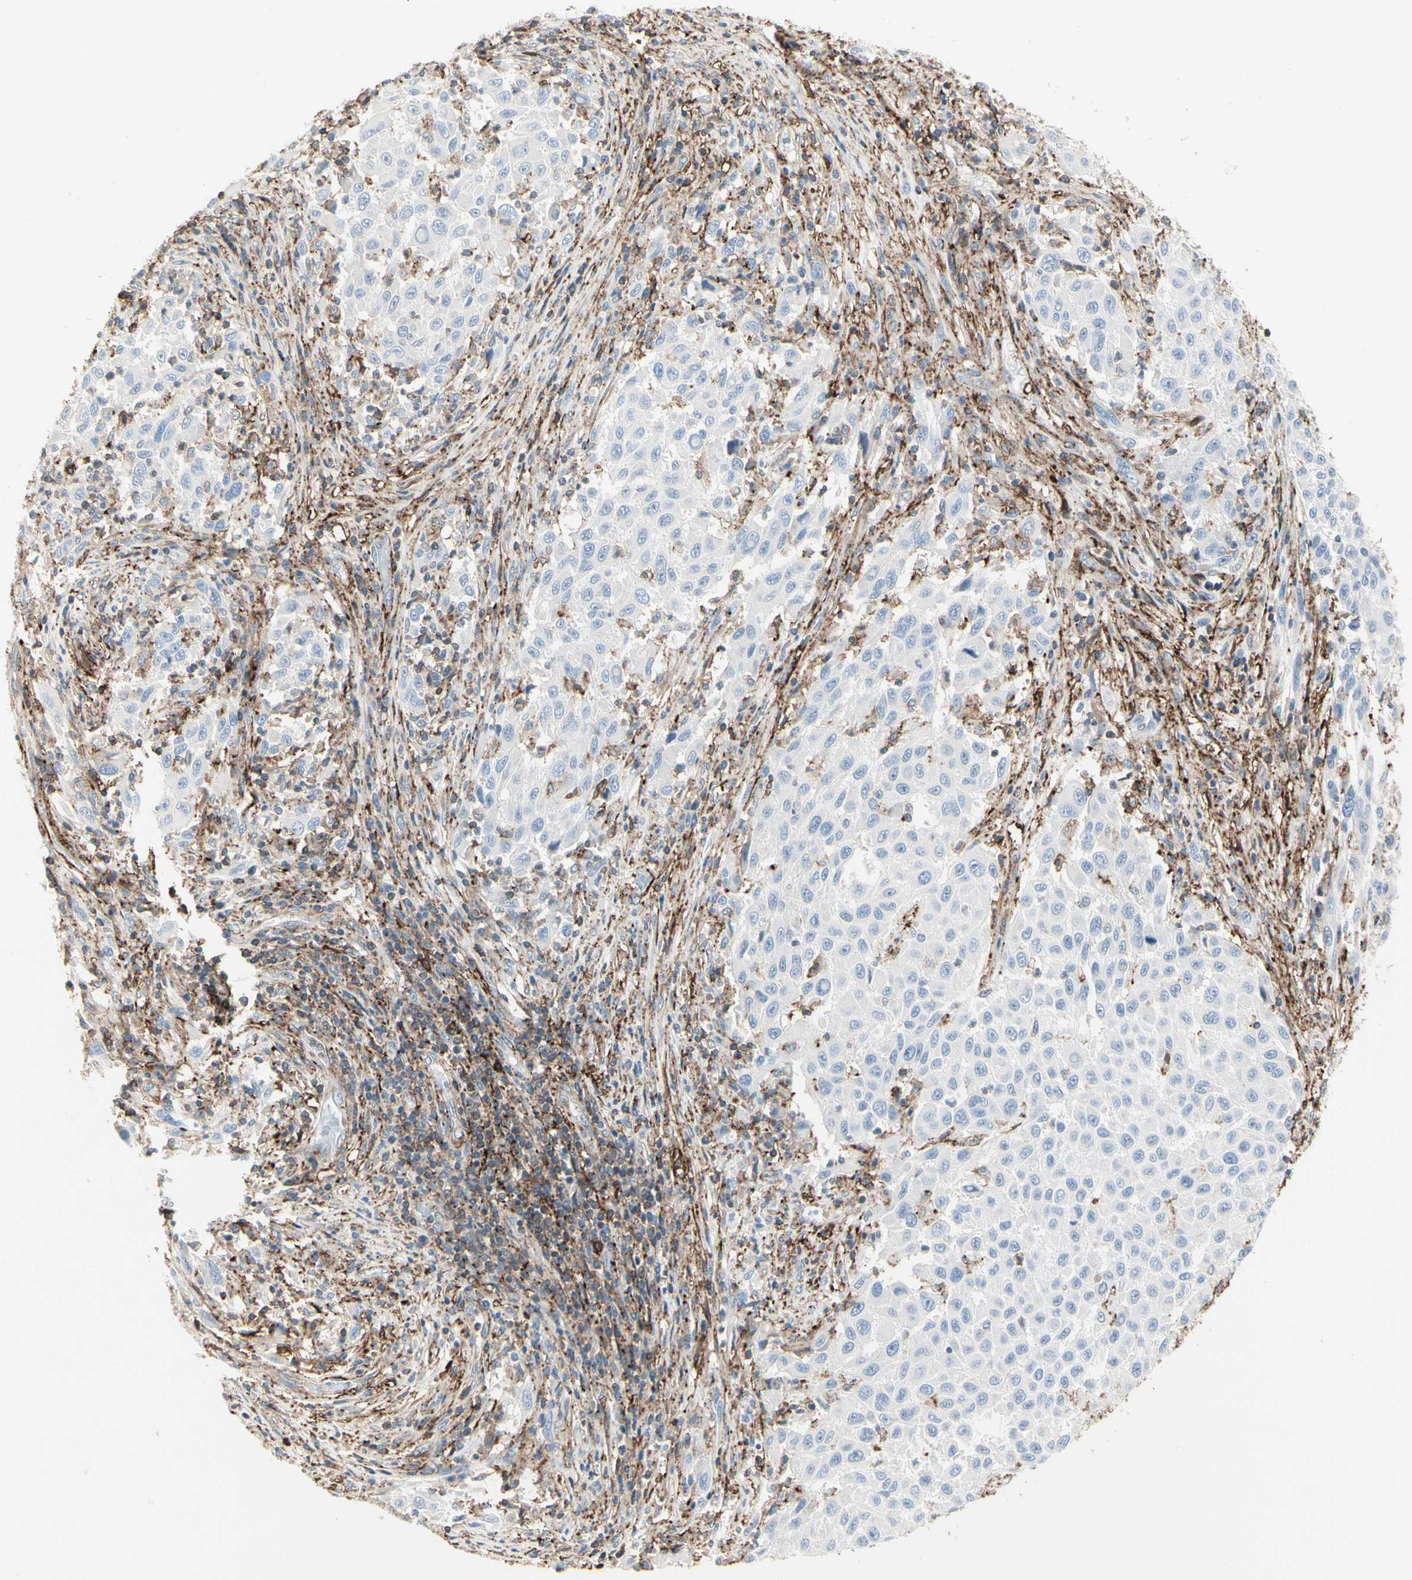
{"staining": {"intensity": "negative", "quantity": "none", "location": "none"}, "tissue": "melanoma", "cell_type": "Tumor cells", "image_type": "cancer", "snomed": [{"axis": "morphology", "description": "Malignant melanoma, Metastatic site"}, {"axis": "topography", "description": "Lymph node"}], "caption": "DAB (3,3'-diaminobenzidine) immunohistochemical staining of human malignant melanoma (metastatic site) reveals no significant expression in tumor cells.", "gene": "CLEC2B", "patient": {"sex": "male", "age": 61}}